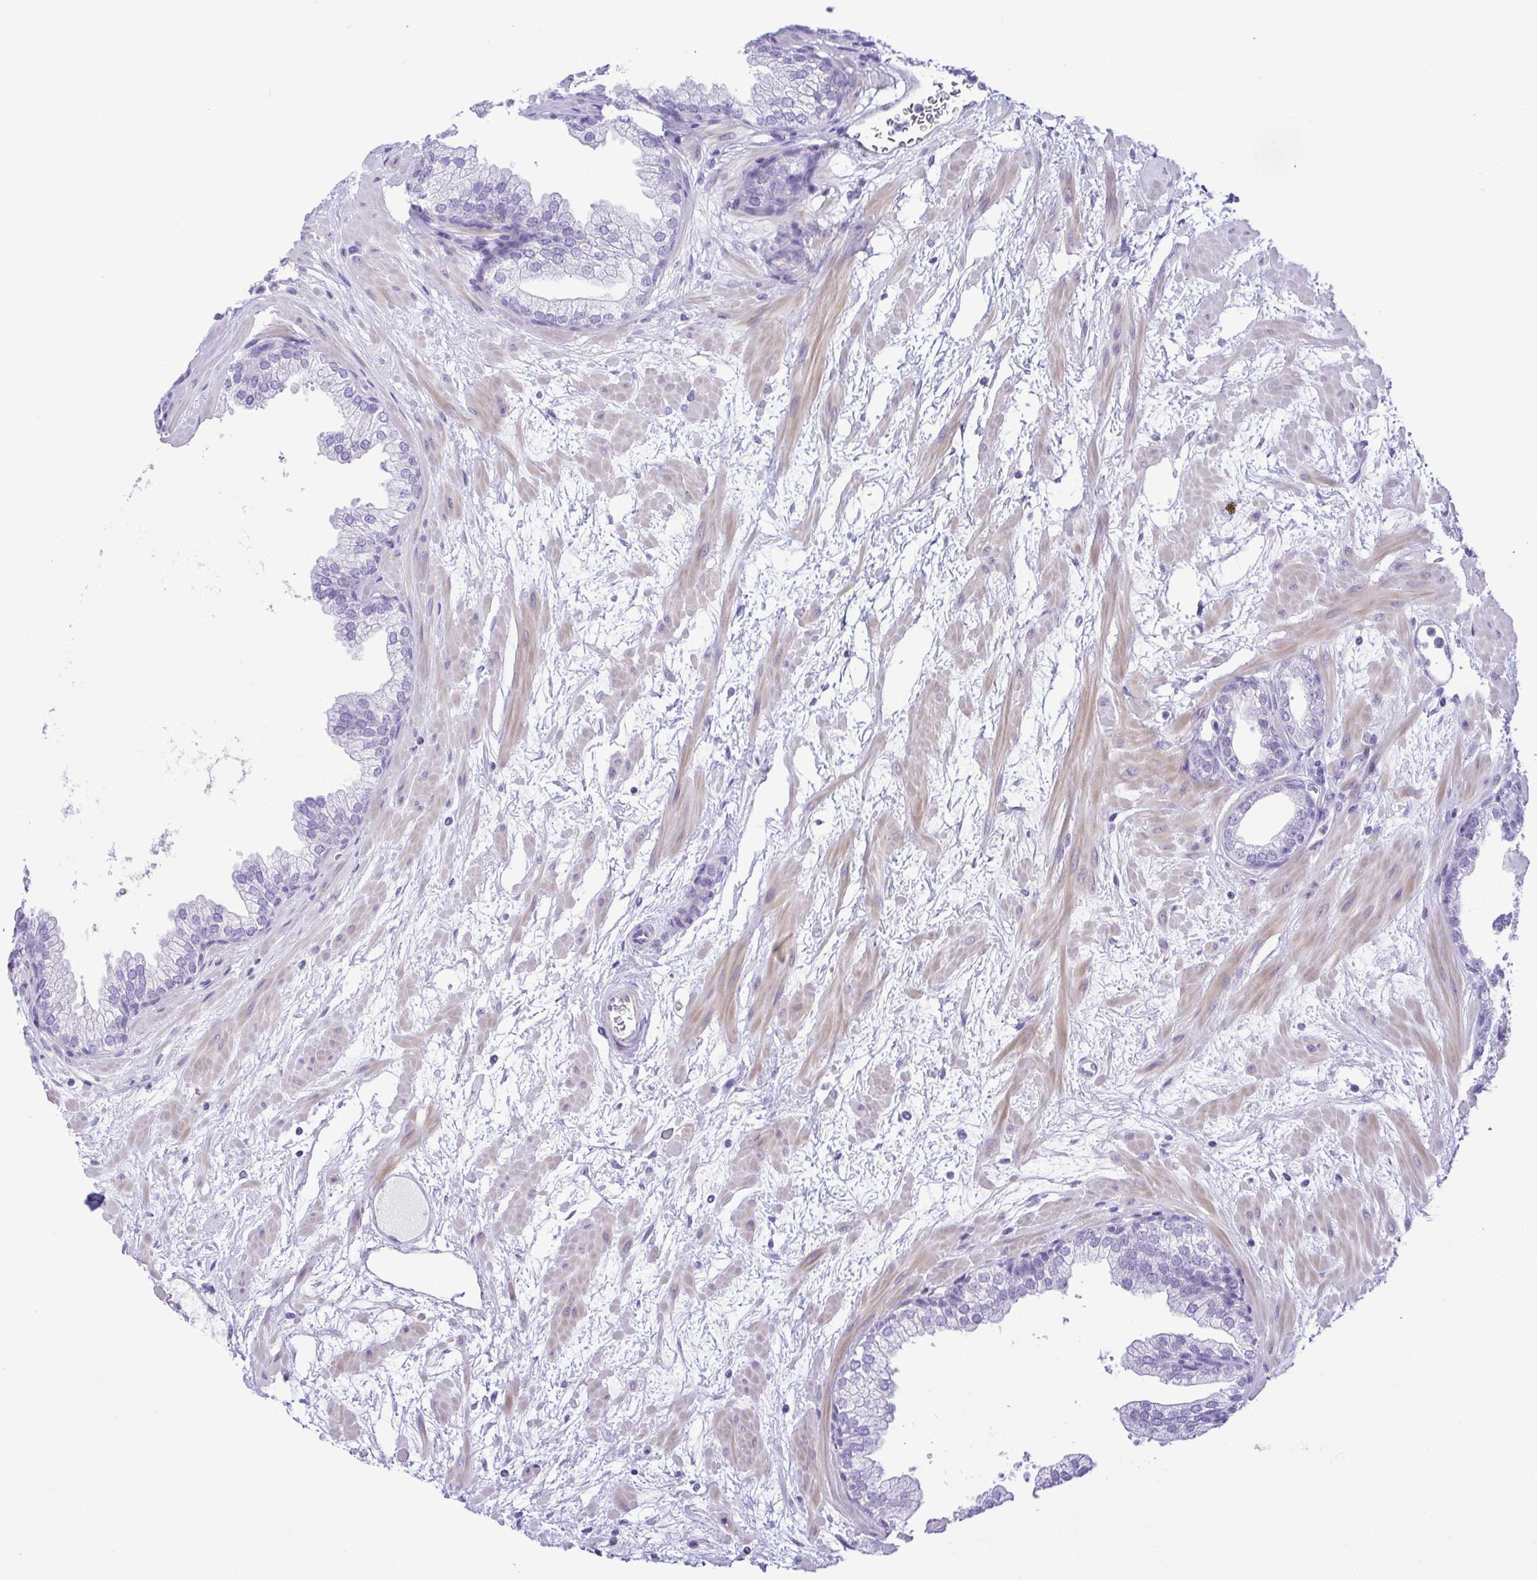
{"staining": {"intensity": "negative", "quantity": "none", "location": "none"}, "tissue": "prostate", "cell_type": "Glandular cells", "image_type": "normal", "snomed": [{"axis": "morphology", "description": "Normal tissue, NOS"}, {"axis": "topography", "description": "Prostate"}], "caption": "Human prostate stained for a protein using immunohistochemistry exhibits no expression in glandular cells.", "gene": "GPR182", "patient": {"sex": "male", "age": 37}}